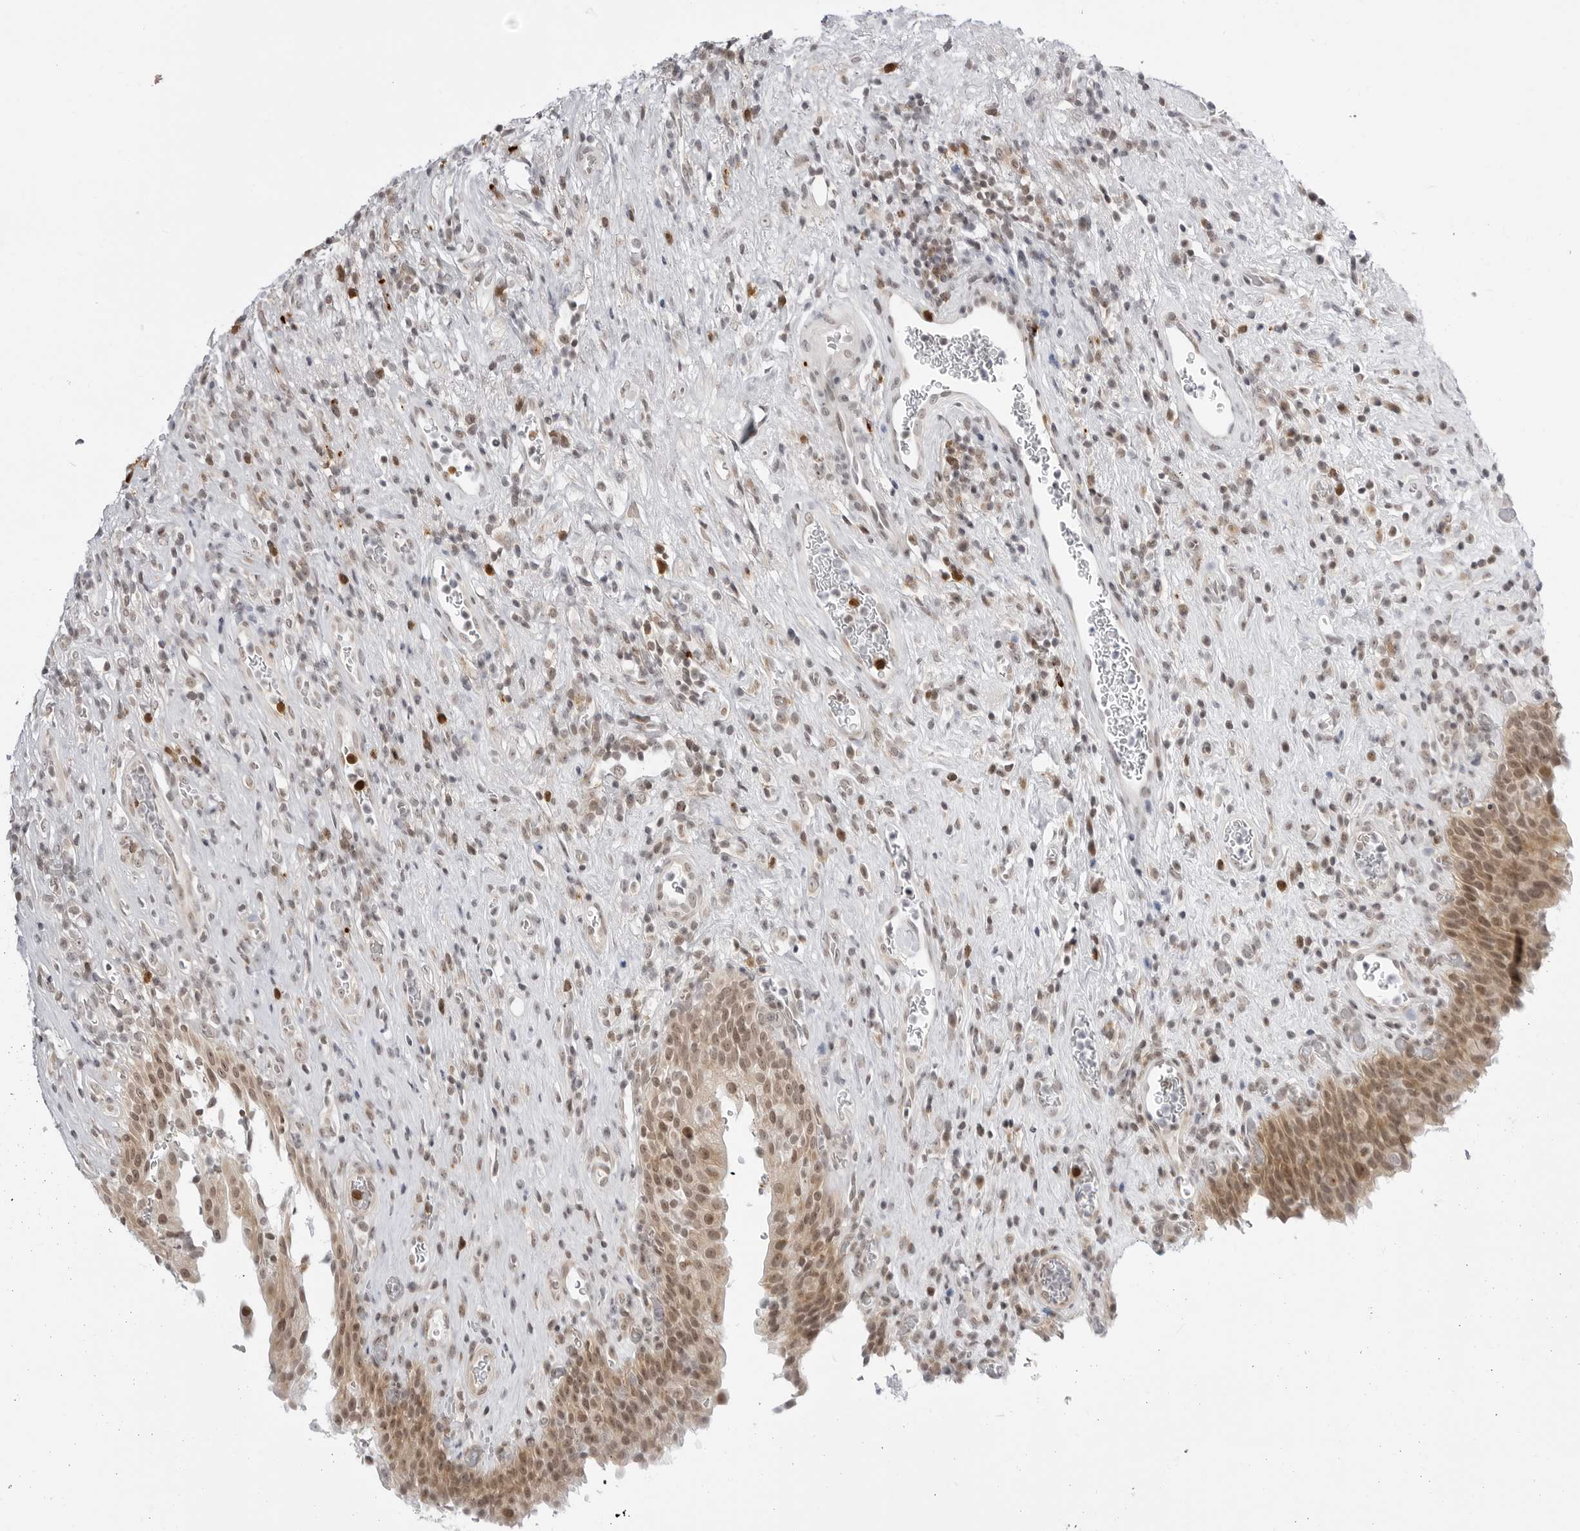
{"staining": {"intensity": "moderate", "quantity": ">75%", "location": "cytoplasmic/membranous,nuclear"}, "tissue": "urinary bladder", "cell_type": "Urothelial cells", "image_type": "normal", "snomed": [{"axis": "morphology", "description": "Normal tissue, NOS"}, {"axis": "morphology", "description": "Inflammation, NOS"}, {"axis": "topography", "description": "Urinary bladder"}], "caption": "Protein expression analysis of benign human urinary bladder reveals moderate cytoplasmic/membranous,nuclear positivity in about >75% of urothelial cells.", "gene": "PPP2R5C", "patient": {"sex": "female", "age": 75}}